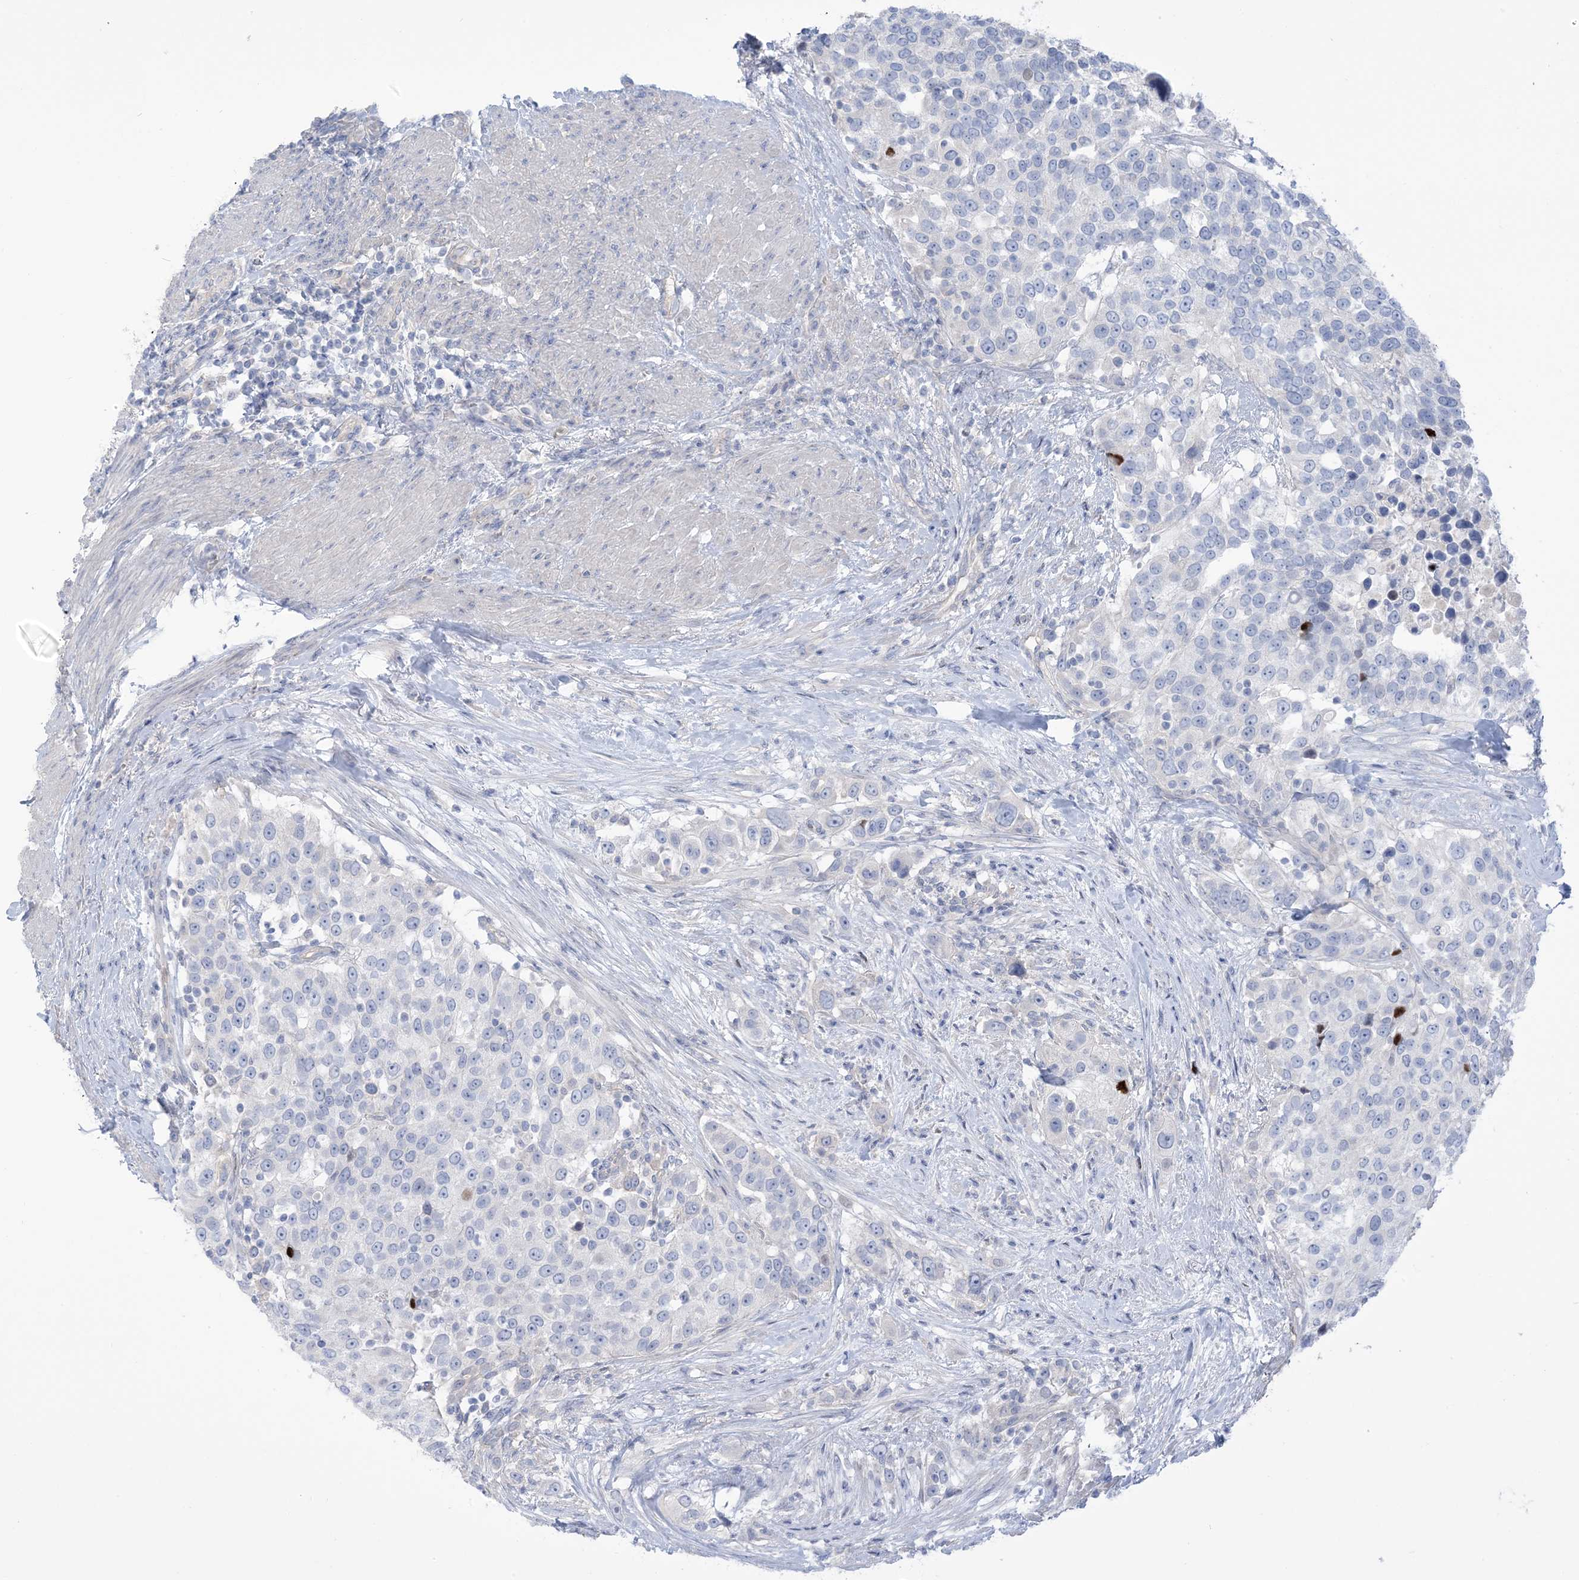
{"staining": {"intensity": "negative", "quantity": "none", "location": "none"}, "tissue": "urothelial cancer", "cell_type": "Tumor cells", "image_type": "cancer", "snomed": [{"axis": "morphology", "description": "Urothelial carcinoma, High grade"}, {"axis": "topography", "description": "Urinary bladder"}], "caption": "Tumor cells are negative for protein expression in human high-grade urothelial carcinoma.", "gene": "MTHFD2L", "patient": {"sex": "female", "age": 80}}